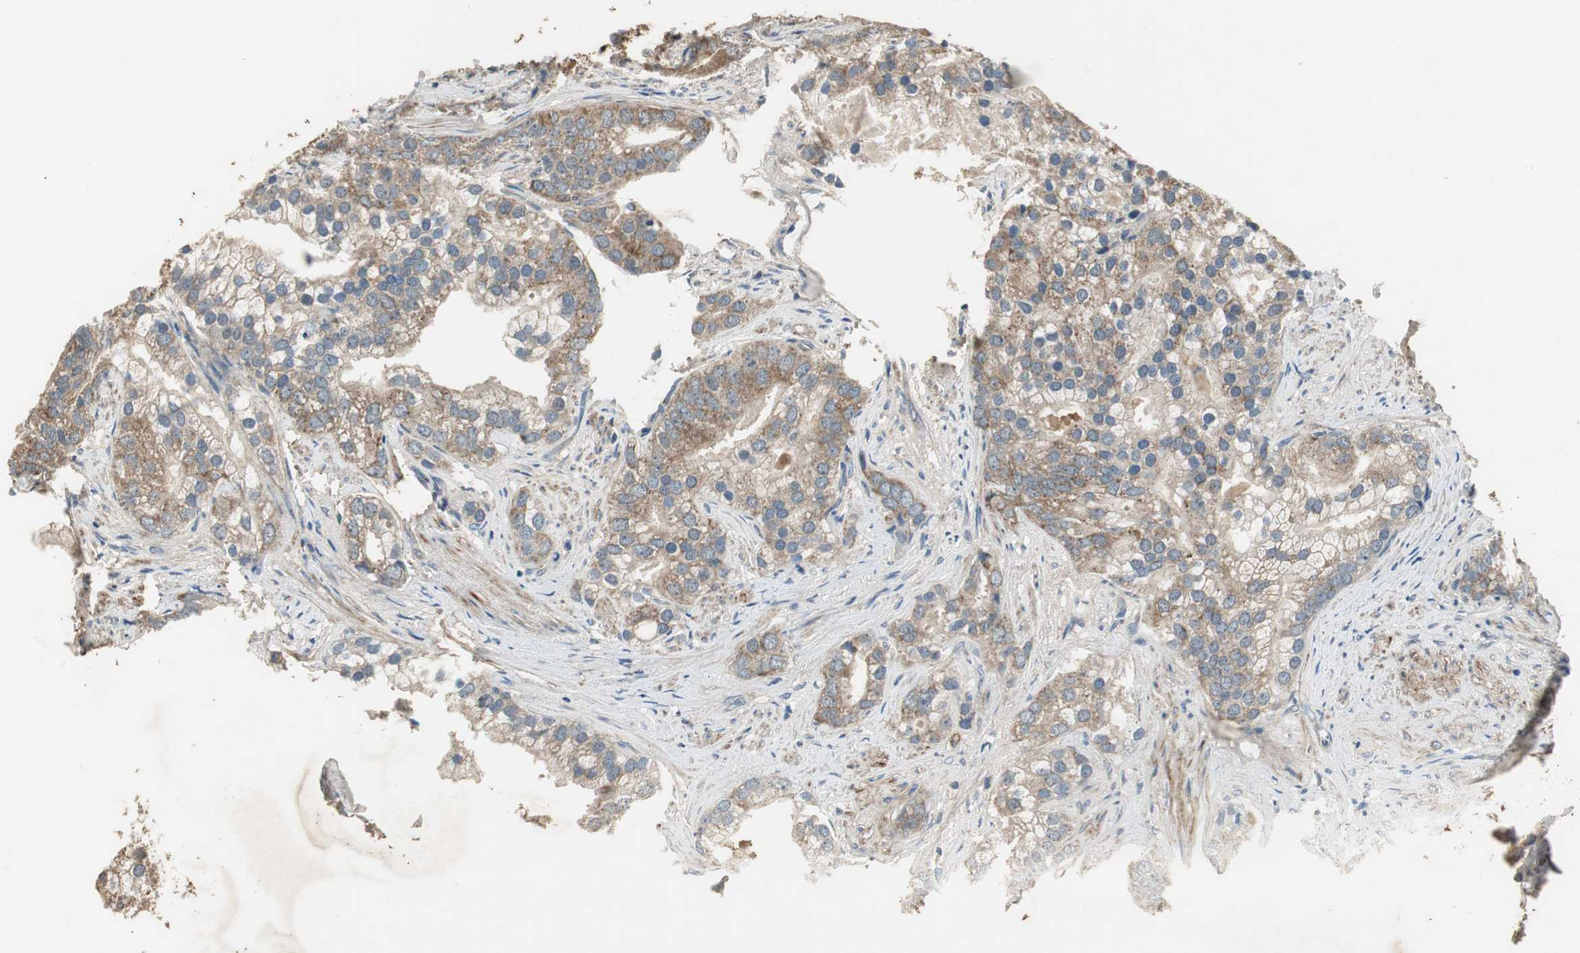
{"staining": {"intensity": "moderate", "quantity": ">75%", "location": "cytoplasmic/membranous"}, "tissue": "prostate cancer", "cell_type": "Tumor cells", "image_type": "cancer", "snomed": [{"axis": "morphology", "description": "Adenocarcinoma, Low grade"}, {"axis": "topography", "description": "Prostate"}], "caption": "Prostate adenocarcinoma (low-grade) stained with DAB IHC demonstrates medium levels of moderate cytoplasmic/membranous positivity in about >75% of tumor cells.", "gene": "MSTO1", "patient": {"sex": "male", "age": 71}}